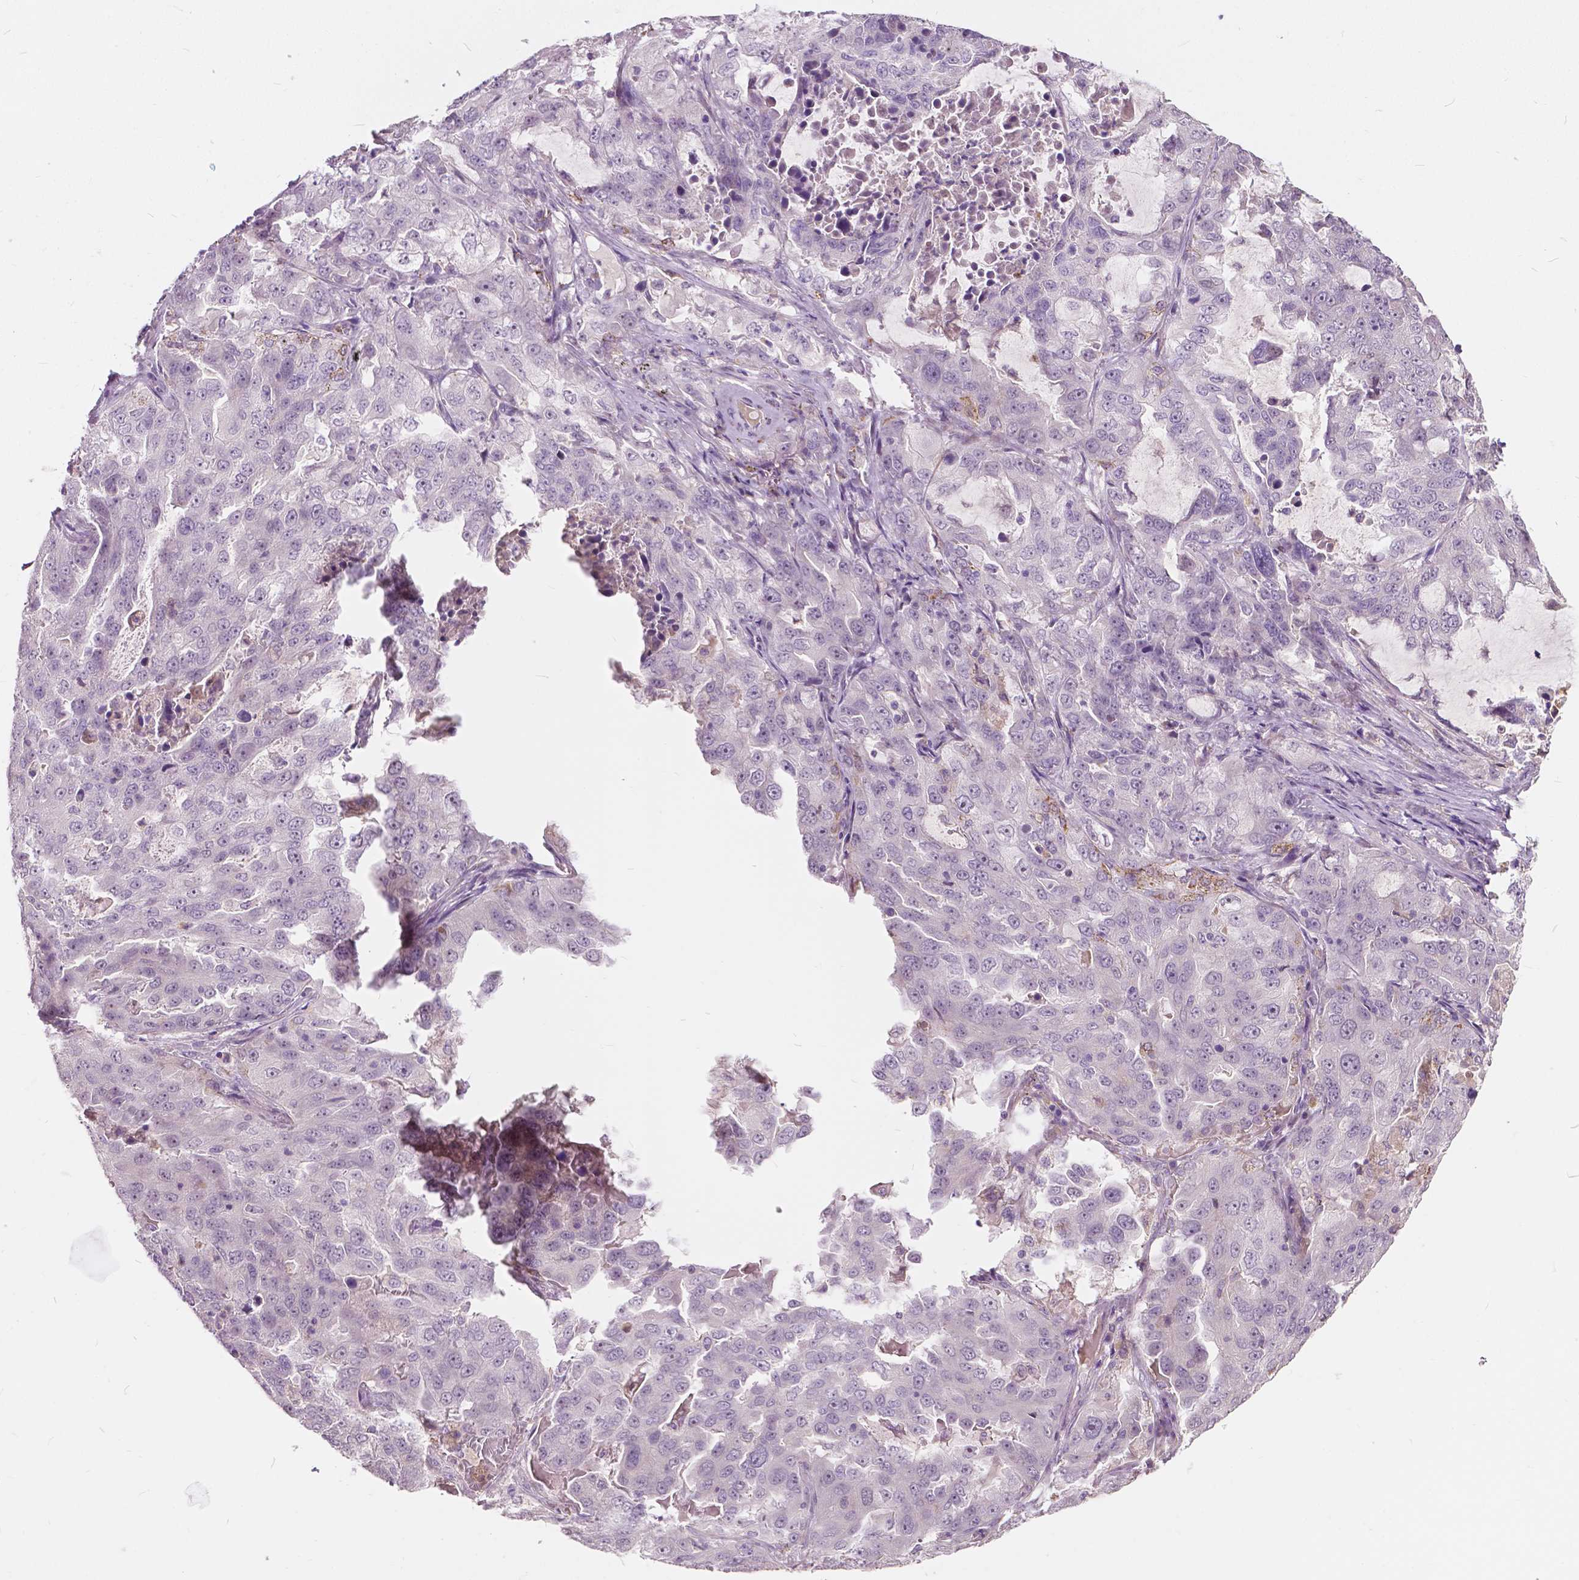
{"staining": {"intensity": "negative", "quantity": "none", "location": "none"}, "tissue": "lung cancer", "cell_type": "Tumor cells", "image_type": "cancer", "snomed": [{"axis": "morphology", "description": "Adenocarcinoma, NOS"}, {"axis": "topography", "description": "Lung"}], "caption": "This is an immunohistochemistry (IHC) photomicrograph of lung cancer. There is no expression in tumor cells.", "gene": "DLX6", "patient": {"sex": "female", "age": 61}}